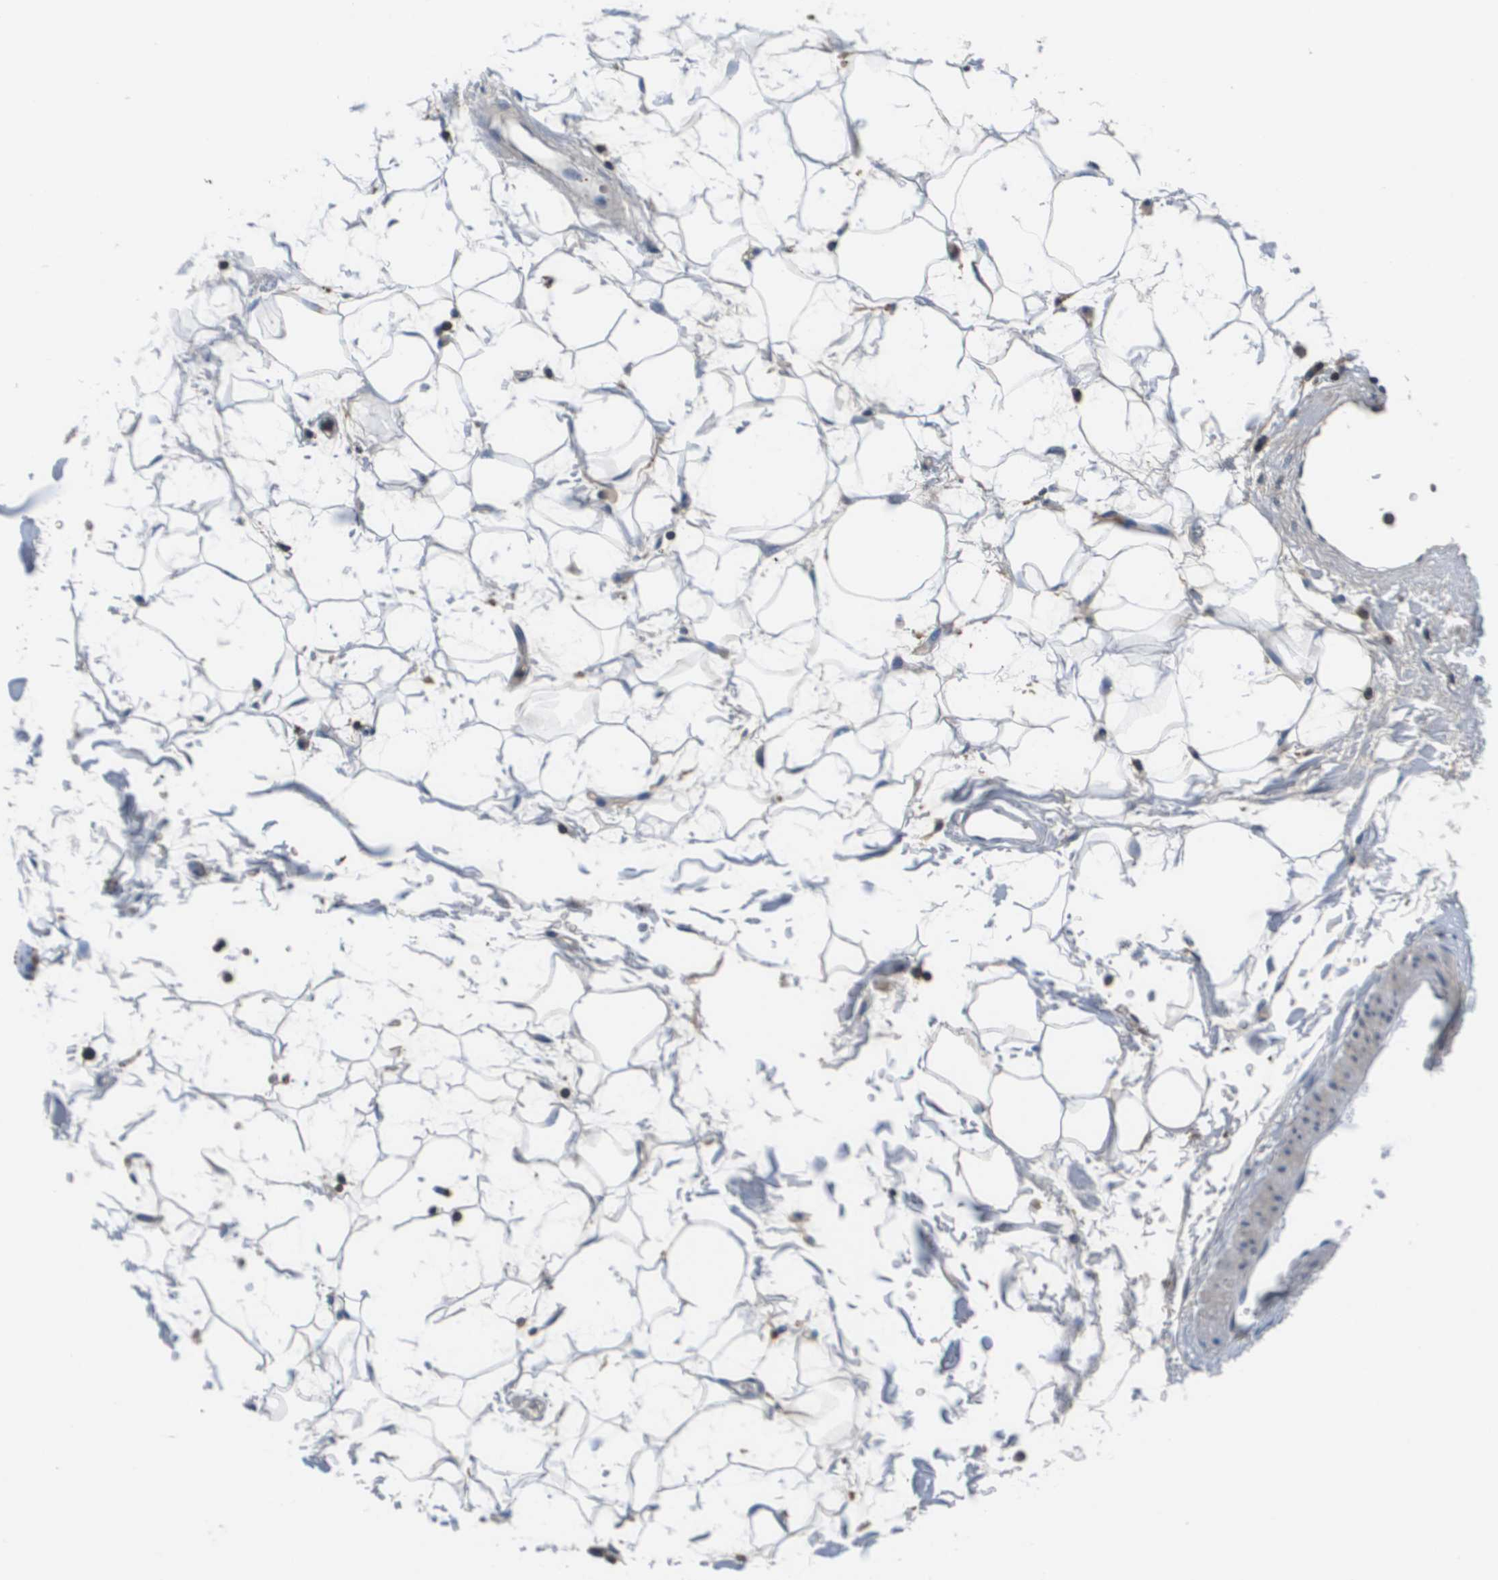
{"staining": {"intensity": "negative", "quantity": "none", "location": "none"}, "tissue": "adipose tissue", "cell_type": "Adipocytes", "image_type": "normal", "snomed": [{"axis": "morphology", "description": "Normal tissue, NOS"}, {"axis": "topography", "description": "Soft tissue"}], "caption": "IHC photomicrograph of unremarkable adipose tissue: human adipose tissue stained with DAB (3,3'-diaminobenzidine) reveals no significant protein expression in adipocytes. (Brightfield microscopy of DAB immunohistochemistry at high magnification).", "gene": "KCNQ5", "patient": {"sex": "male", "age": 72}}